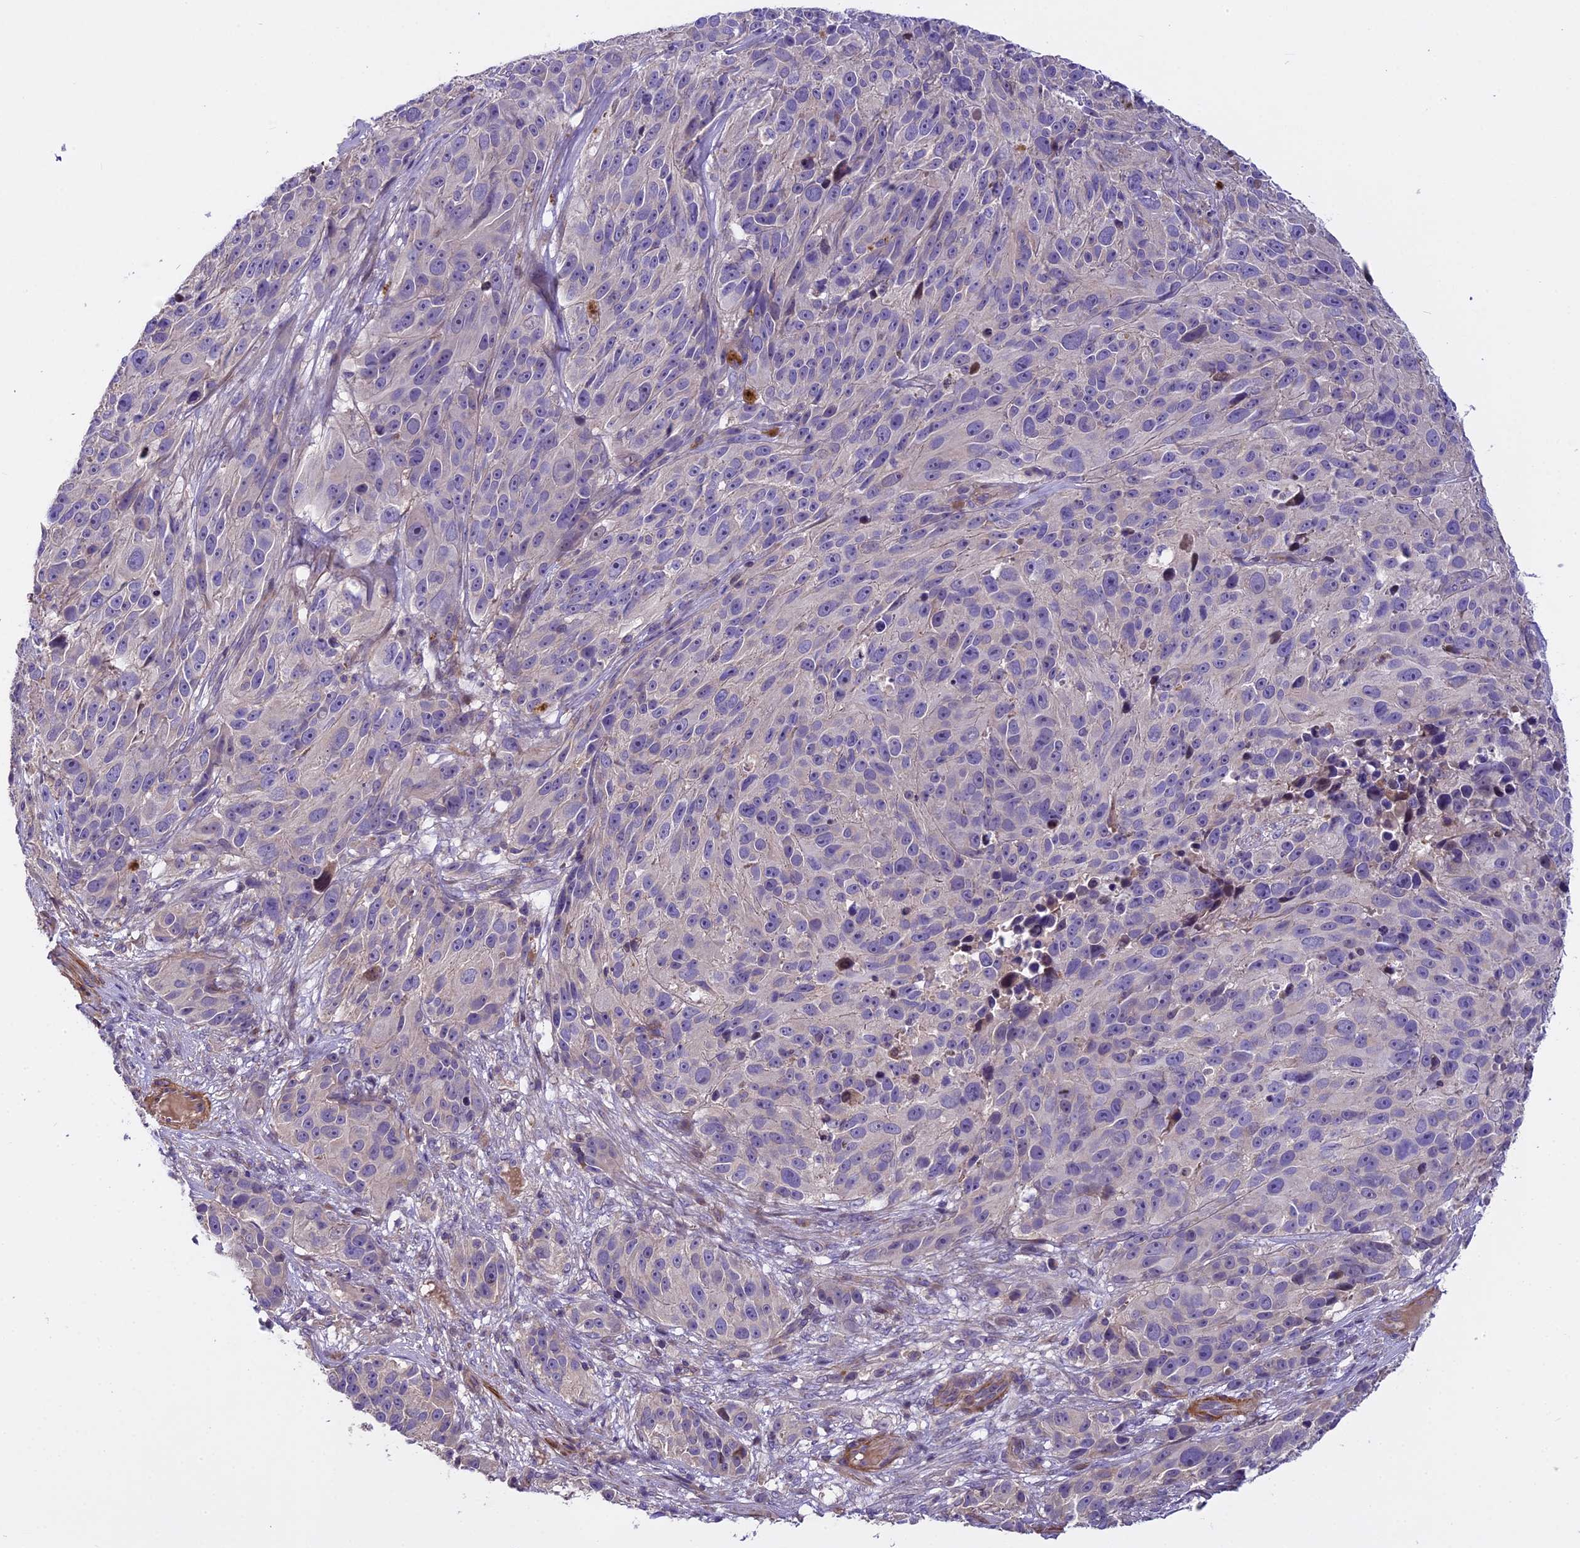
{"staining": {"intensity": "negative", "quantity": "none", "location": "none"}, "tissue": "melanoma", "cell_type": "Tumor cells", "image_type": "cancer", "snomed": [{"axis": "morphology", "description": "Malignant melanoma, NOS"}, {"axis": "topography", "description": "Skin"}], "caption": "The immunohistochemistry photomicrograph has no significant expression in tumor cells of malignant melanoma tissue. The staining is performed using DAB (3,3'-diaminobenzidine) brown chromogen with nuclei counter-stained in using hematoxylin.", "gene": "FAM98C", "patient": {"sex": "male", "age": 84}}